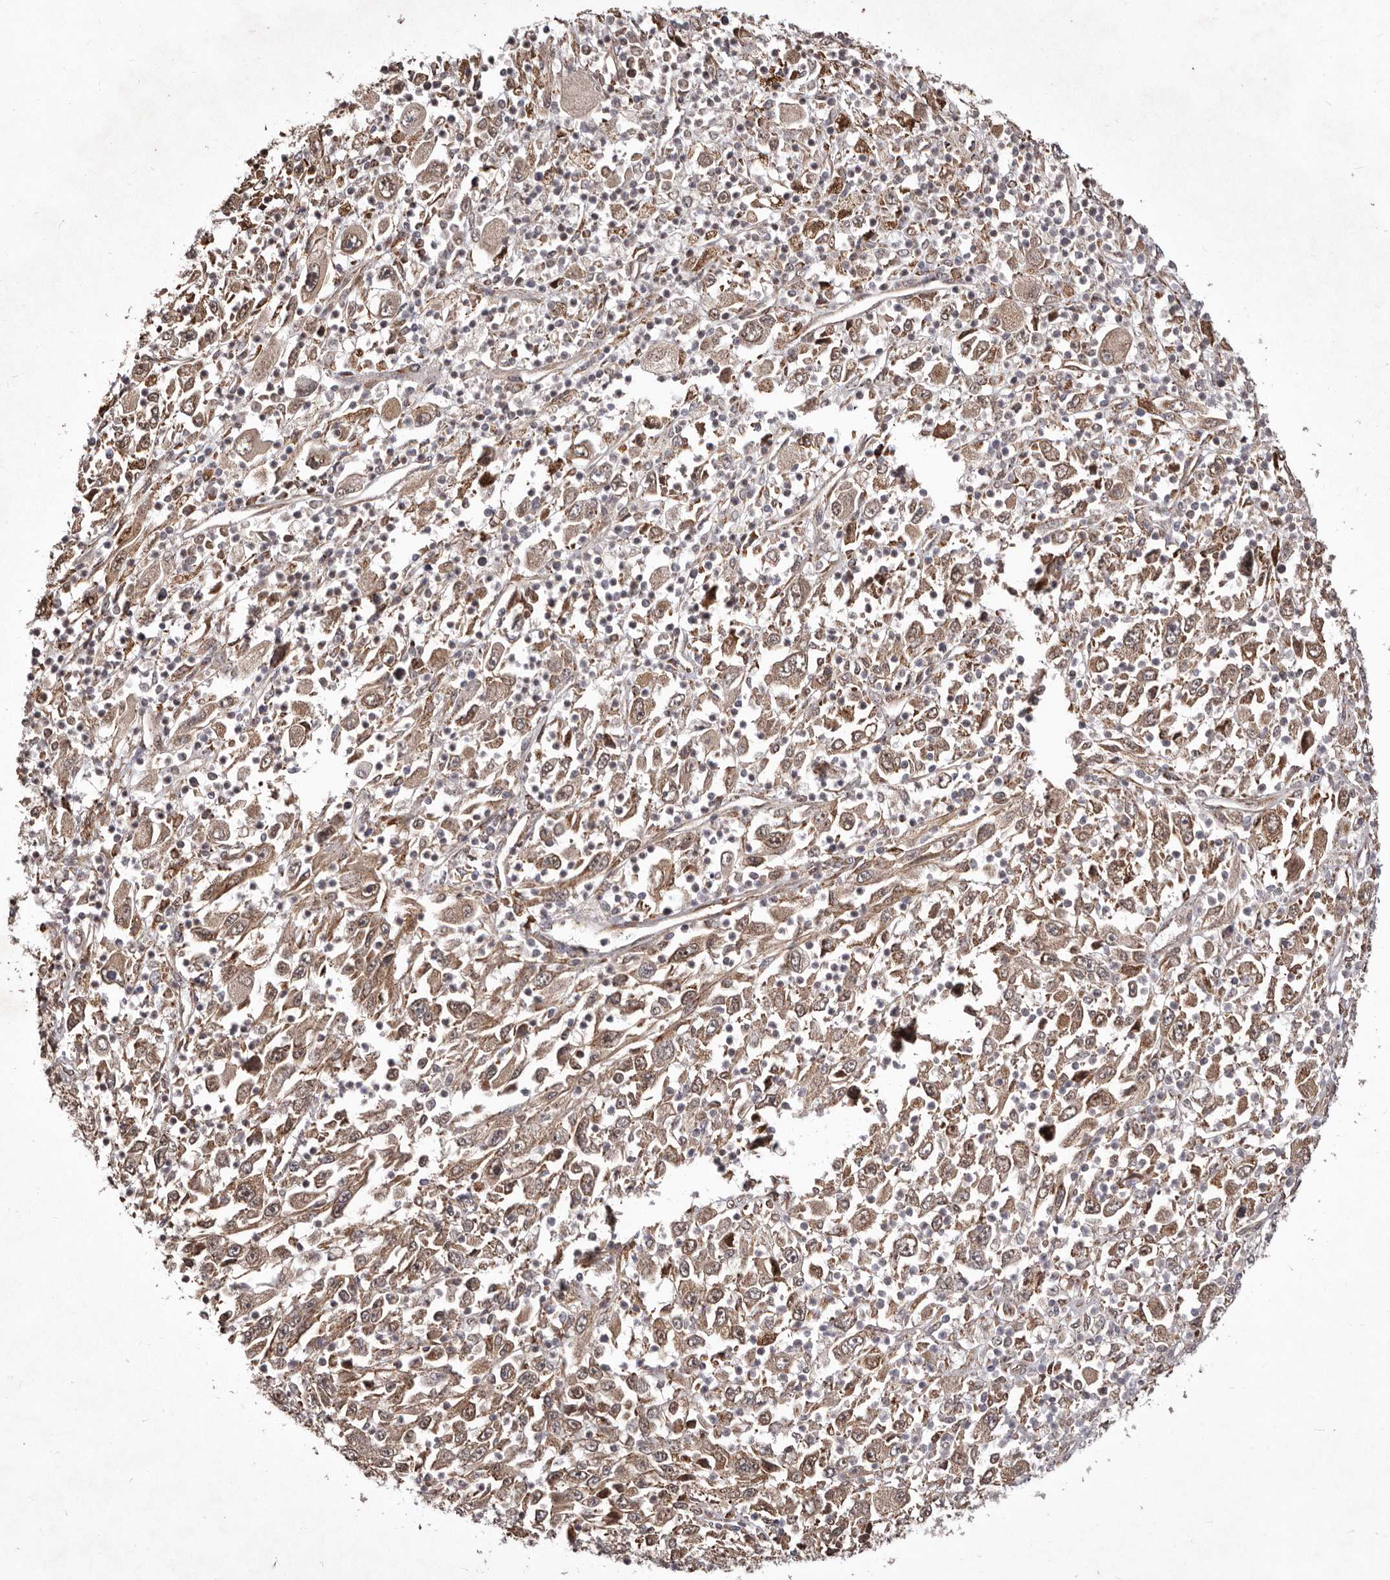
{"staining": {"intensity": "weak", "quantity": ">75%", "location": "cytoplasmic/membranous"}, "tissue": "melanoma", "cell_type": "Tumor cells", "image_type": "cancer", "snomed": [{"axis": "morphology", "description": "Malignant melanoma, Metastatic site"}, {"axis": "topography", "description": "Skin"}], "caption": "Immunohistochemical staining of melanoma reveals low levels of weak cytoplasmic/membranous protein expression in approximately >75% of tumor cells.", "gene": "RRM2B", "patient": {"sex": "female", "age": 56}}